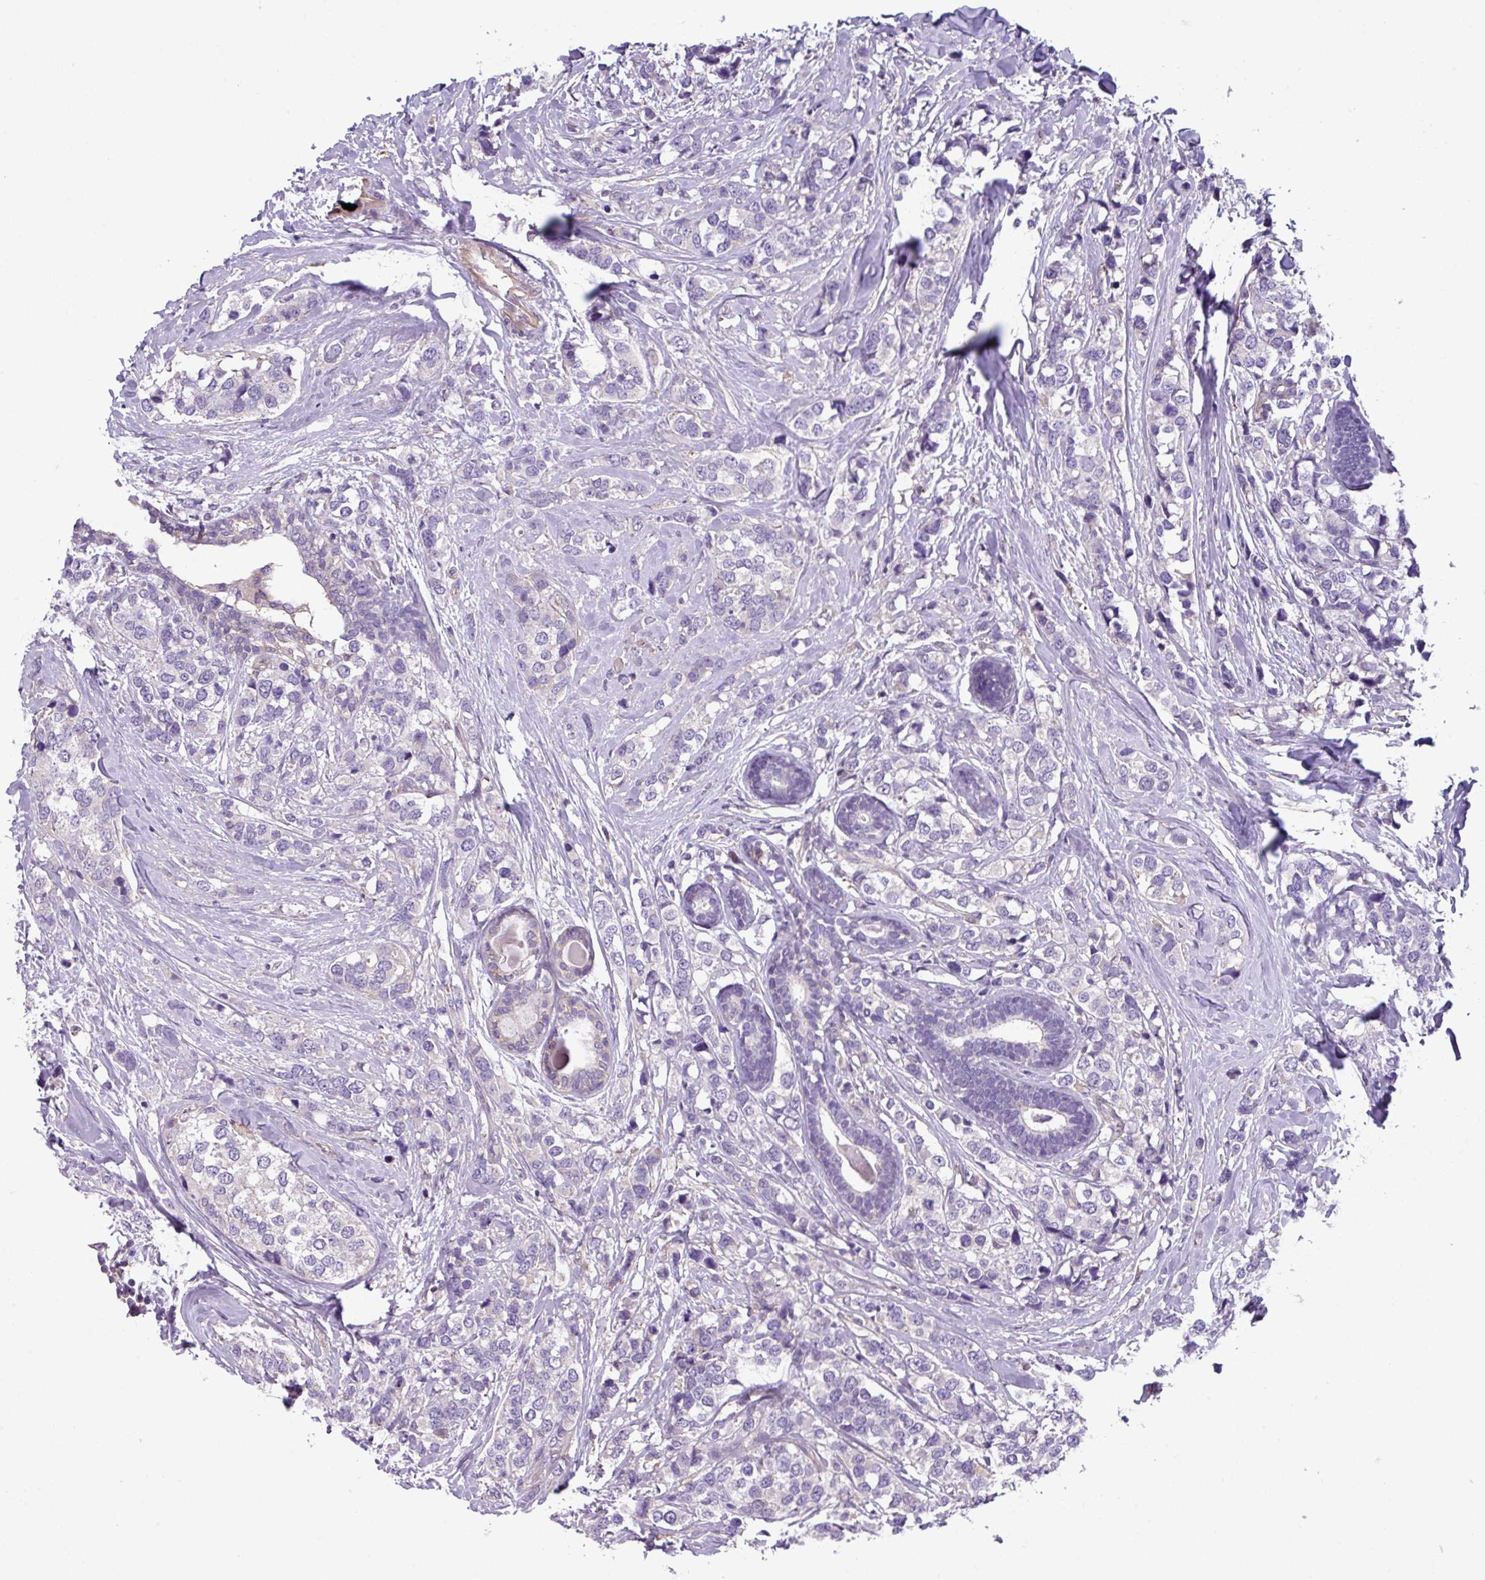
{"staining": {"intensity": "negative", "quantity": "none", "location": "none"}, "tissue": "breast cancer", "cell_type": "Tumor cells", "image_type": "cancer", "snomed": [{"axis": "morphology", "description": "Lobular carcinoma"}, {"axis": "topography", "description": "Breast"}], "caption": "This is an IHC micrograph of human breast cancer (lobular carcinoma). There is no expression in tumor cells.", "gene": "SLC23A2", "patient": {"sex": "female", "age": 59}}